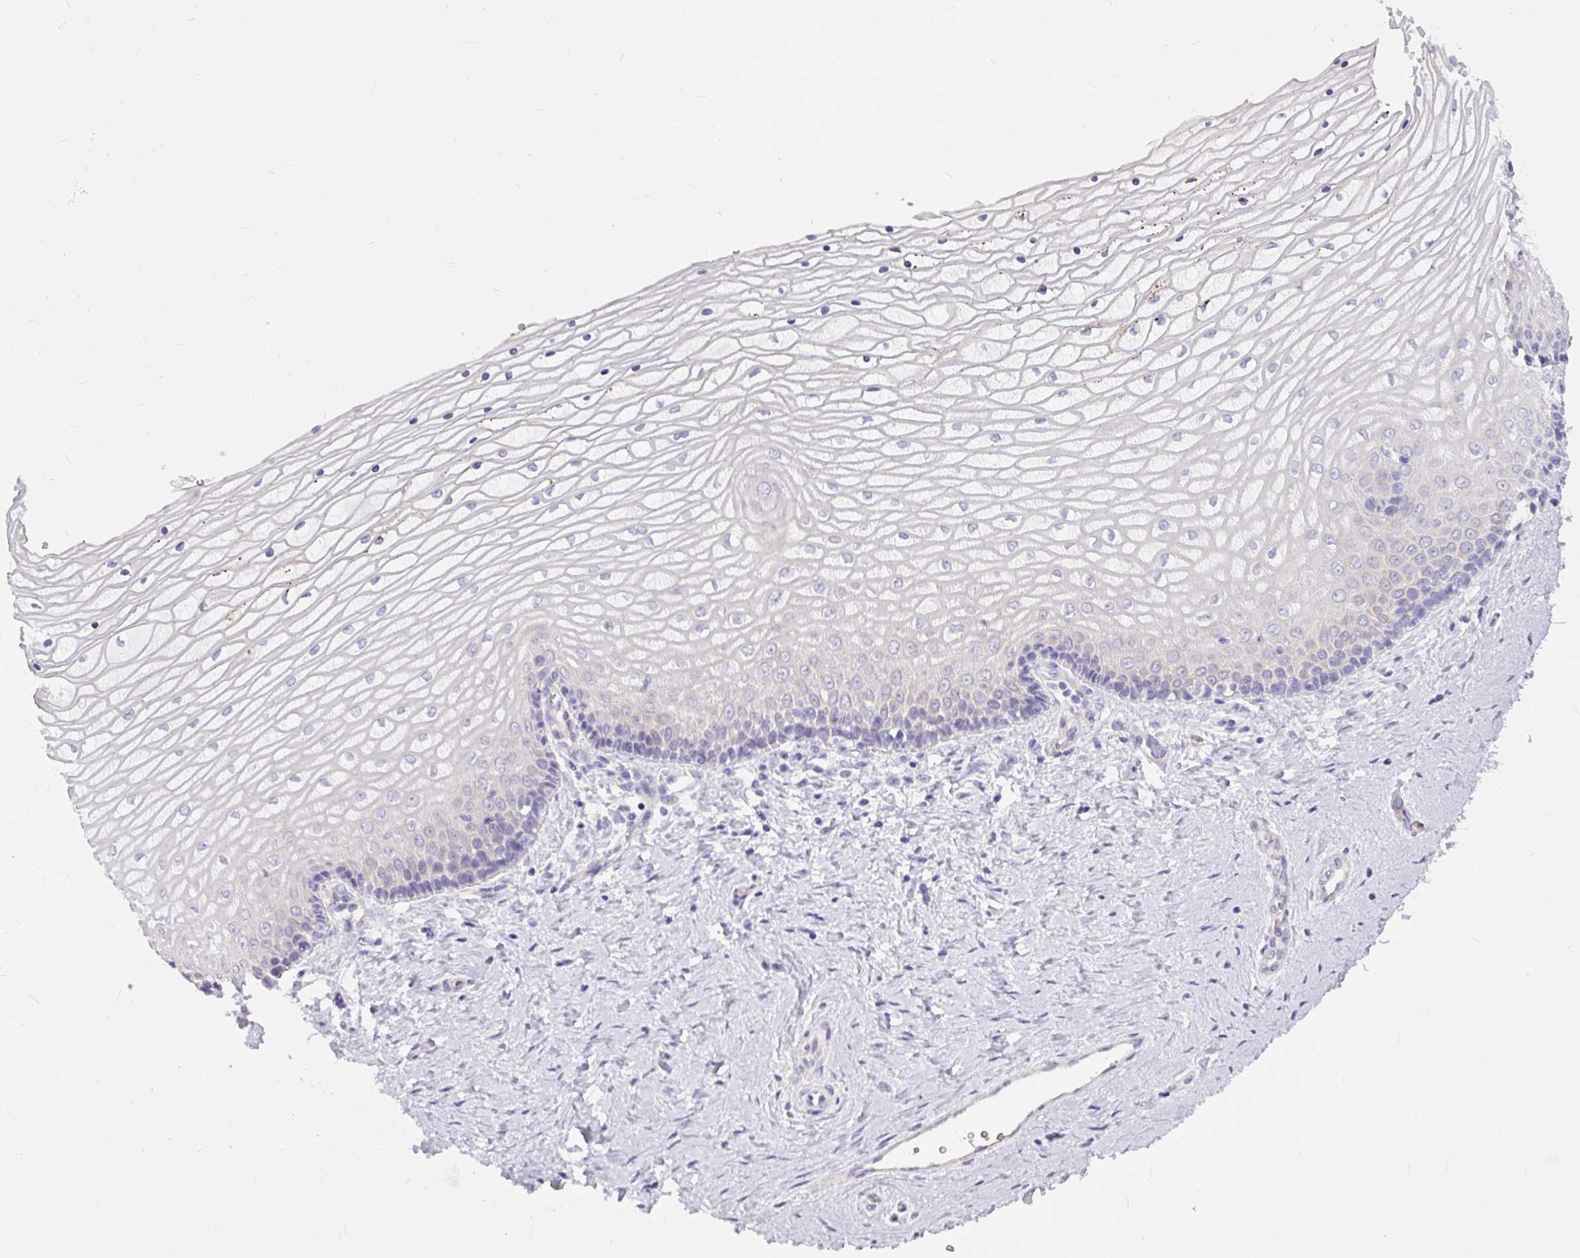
{"staining": {"intensity": "negative", "quantity": "none", "location": "none"}, "tissue": "vagina", "cell_type": "Squamous epithelial cells", "image_type": "normal", "snomed": [{"axis": "morphology", "description": "Normal tissue, NOS"}, {"axis": "topography", "description": "Vagina"}], "caption": "A high-resolution histopathology image shows immunohistochemistry (IHC) staining of benign vagina, which reveals no significant staining in squamous epithelial cells. (DAB (3,3'-diaminobenzidine) immunohistochemistry (IHC) with hematoxylin counter stain).", "gene": "MOCS1", "patient": {"sex": "female", "age": 45}}